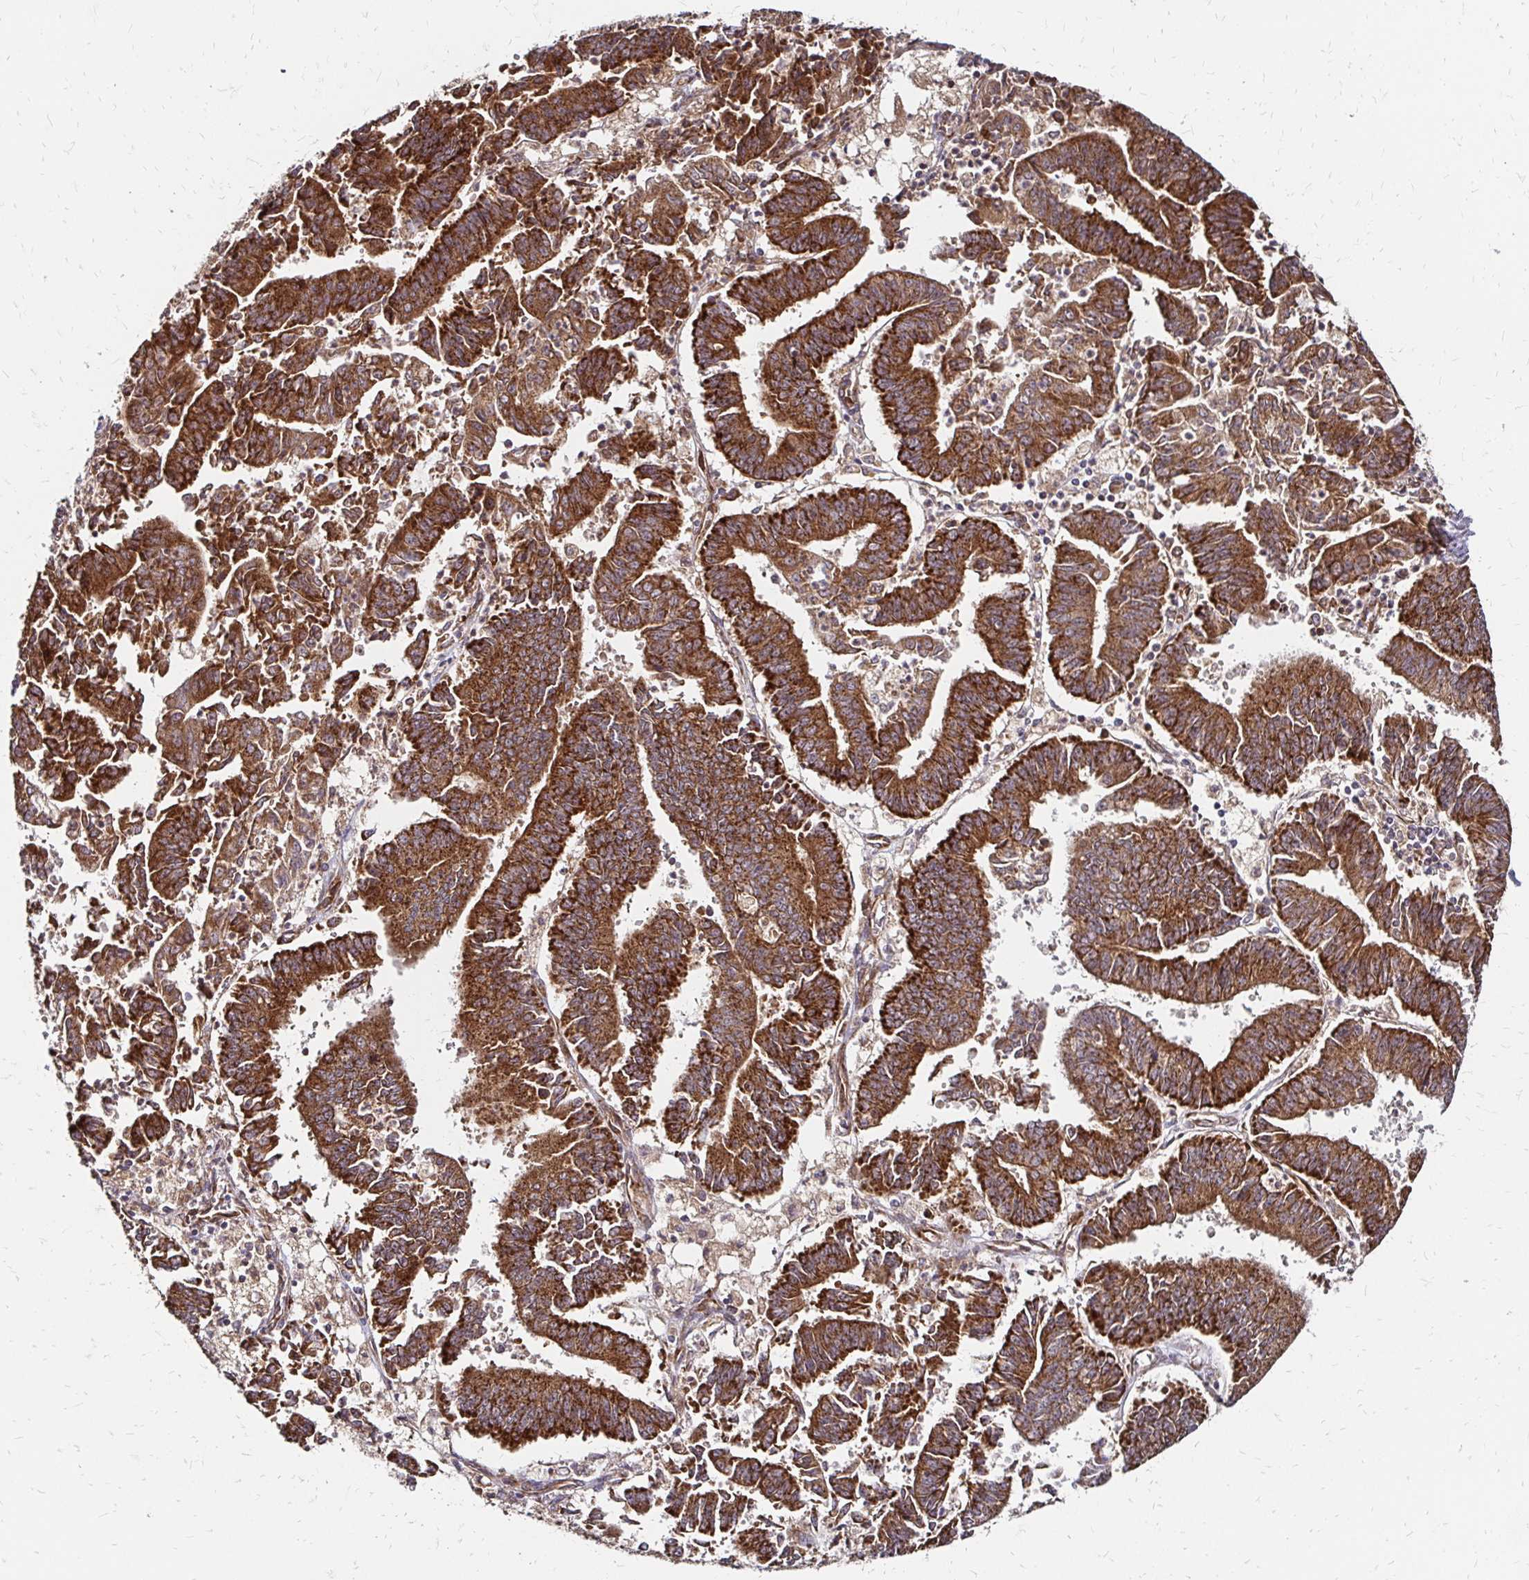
{"staining": {"intensity": "strong", "quantity": ">75%", "location": "cytoplasmic/membranous"}, "tissue": "endometrial cancer", "cell_type": "Tumor cells", "image_type": "cancer", "snomed": [{"axis": "morphology", "description": "Adenocarcinoma, NOS"}, {"axis": "topography", "description": "Endometrium"}], "caption": "Immunohistochemical staining of human endometrial cancer exhibits high levels of strong cytoplasmic/membranous staining in about >75% of tumor cells. Immunohistochemistry stains the protein in brown and the nuclei are stained blue.", "gene": "ZW10", "patient": {"sex": "female", "age": 73}}